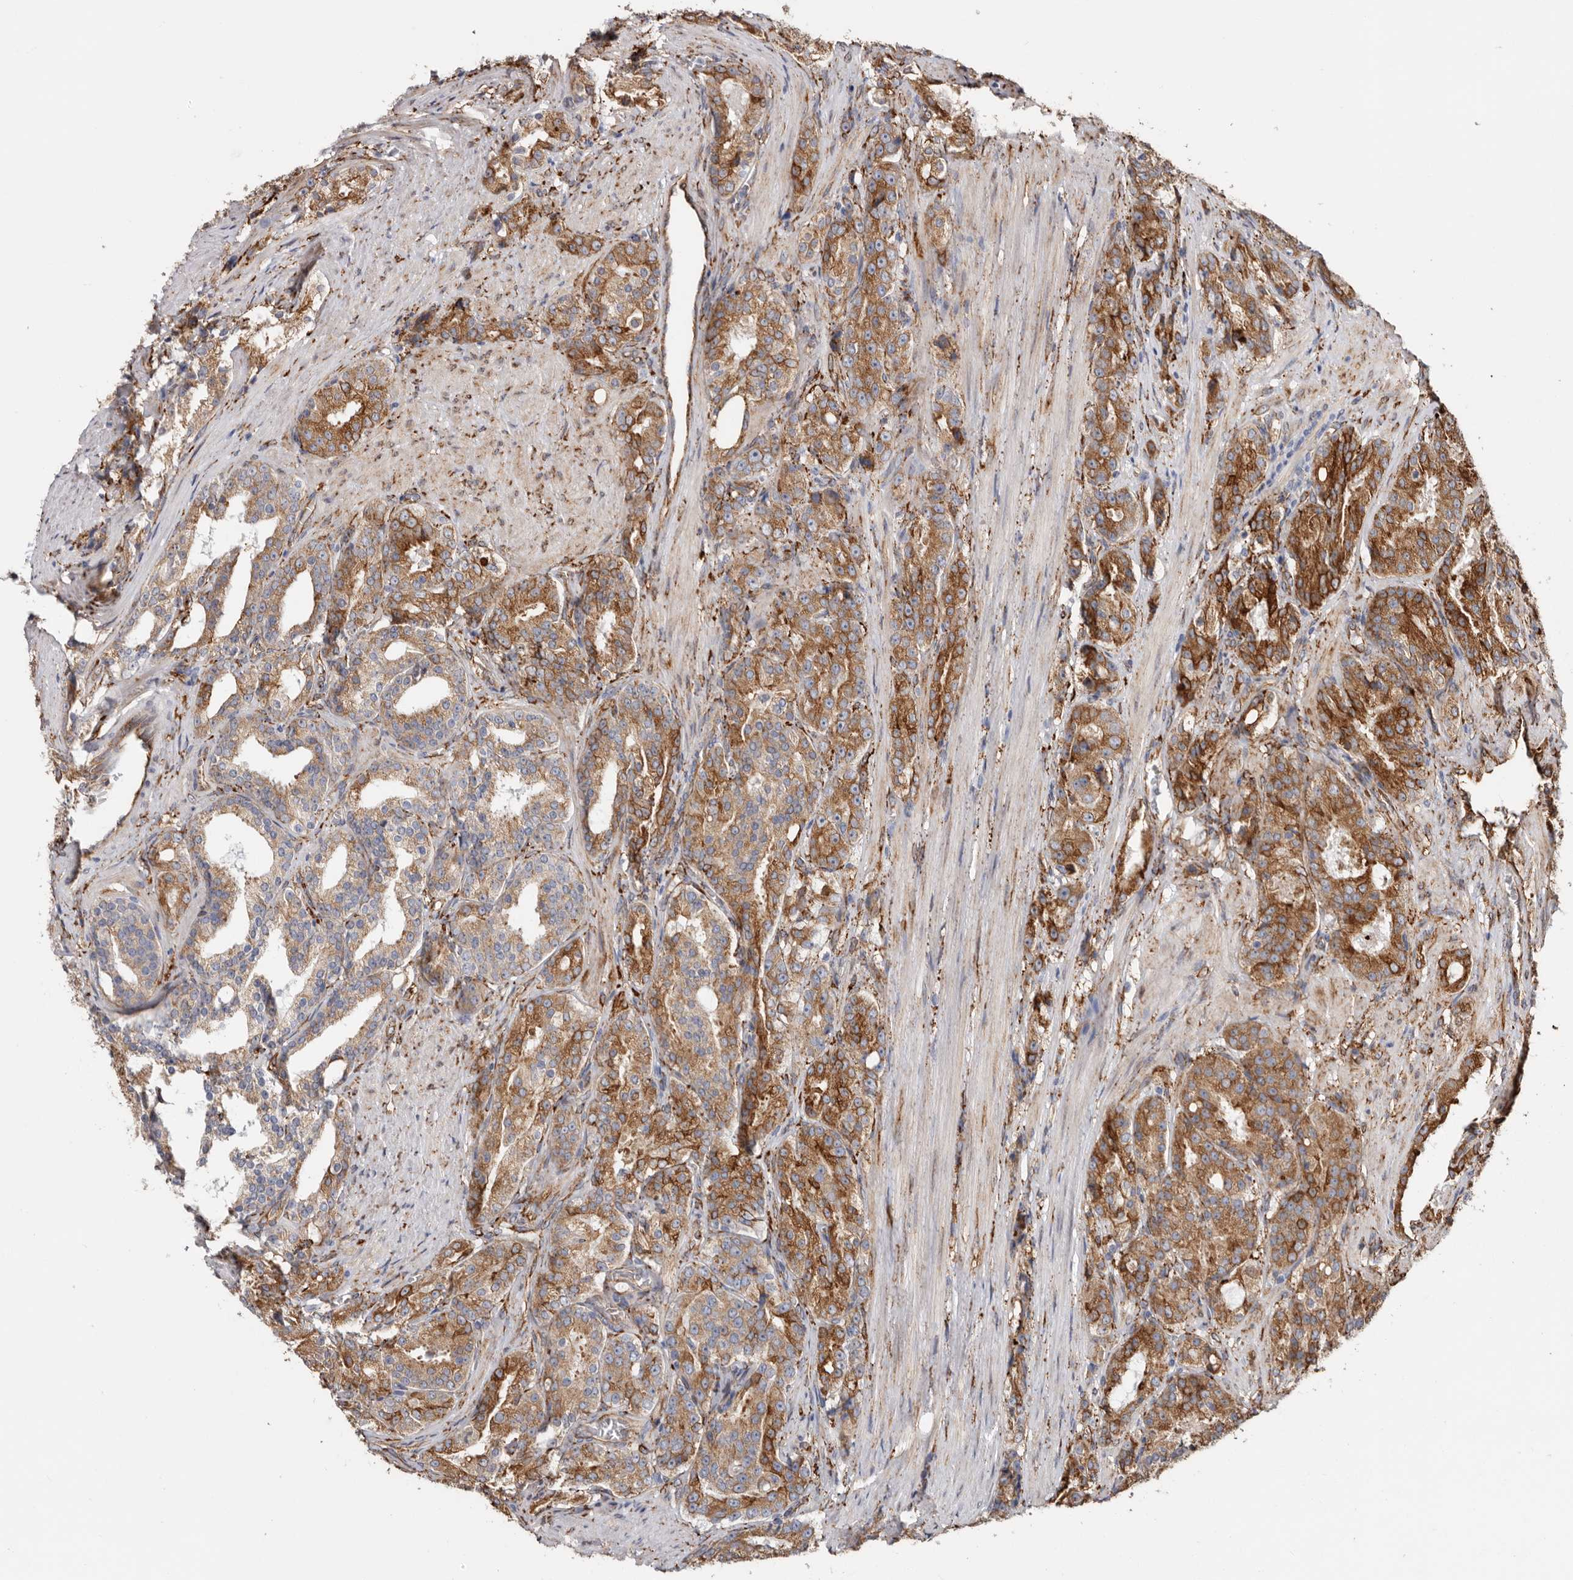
{"staining": {"intensity": "moderate", "quantity": ">75%", "location": "cytoplasmic/membranous"}, "tissue": "prostate cancer", "cell_type": "Tumor cells", "image_type": "cancer", "snomed": [{"axis": "morphology", "description": "Adenocarcinoma, High grade"}, {"axis": "topography", "description": "Prostate"}], "caption": "Immunohistochemical staining of human prostate cancer (adenocarcinoma (high-grade)) displays medium levels of moderate cytoplasmic/membranous protein expression in approximately >75% of tumor cells. The staining was performed using DAB (3,3'-diaminobenzidine), with brown indicating positive protein expression. Nuclei are stained blue with hematoxylin.", "gene": "SEMA3E", "patient": {"sex": "male", "age": 60}}